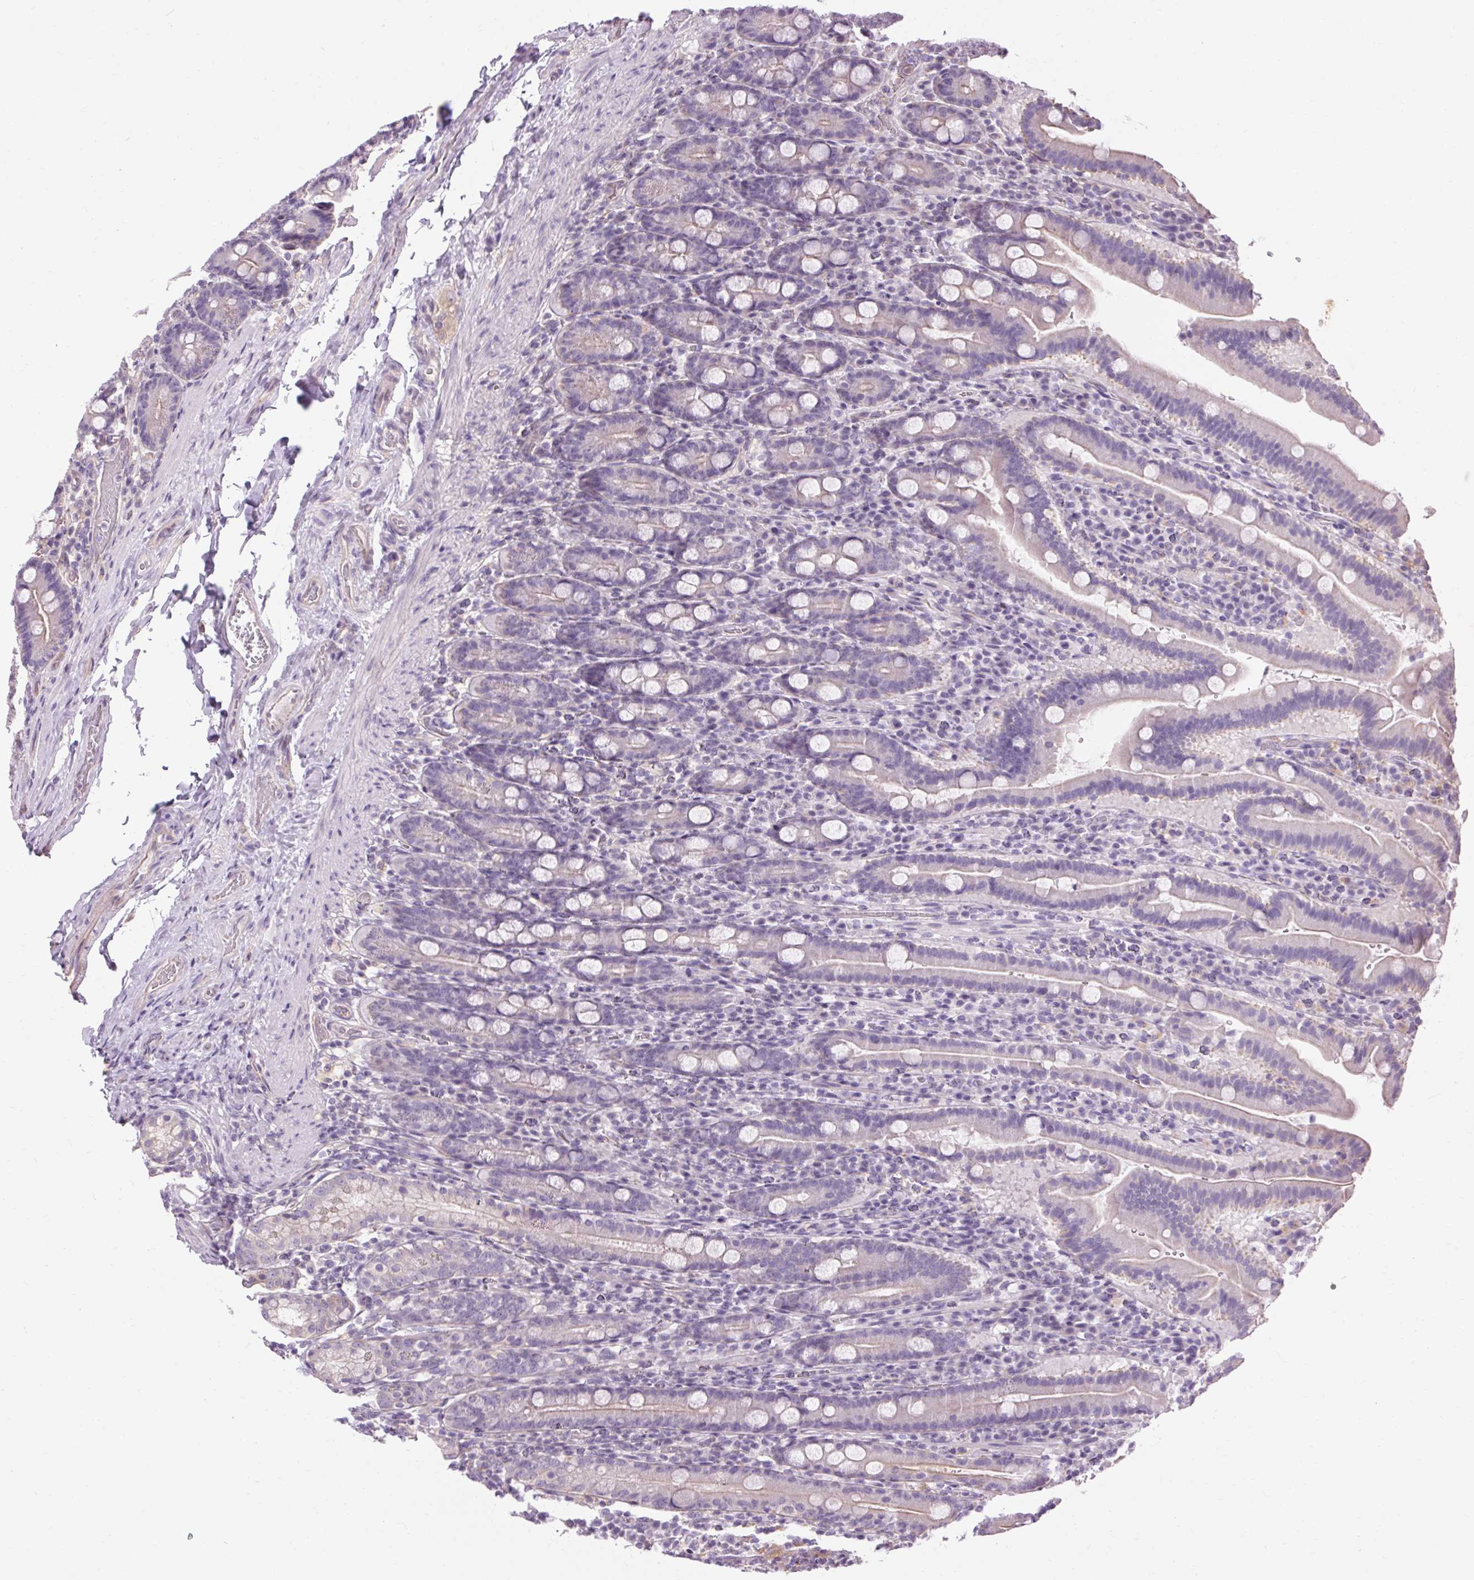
{"staining": {"intensity": "weak", "quantity": "25%-75%", "location": "cytoplasmic/membranous"}, "tissue": "small intestine", "cell_type": "Glandular cells", "image_type": "normal", "snomed": [{"axis": "morphology", "description": "Normal tissue, NOS"}, {"axis": "topography", "description": "Small intestine"}], "caption": "Immunohistochemical staining of normal human small intestine displays weak cytoplasmic/membranous protein staining in approximately 25%-75% of glandular cells.", "gene": "TM6SF1", "patient": {"sex": "male", "age": 26}}